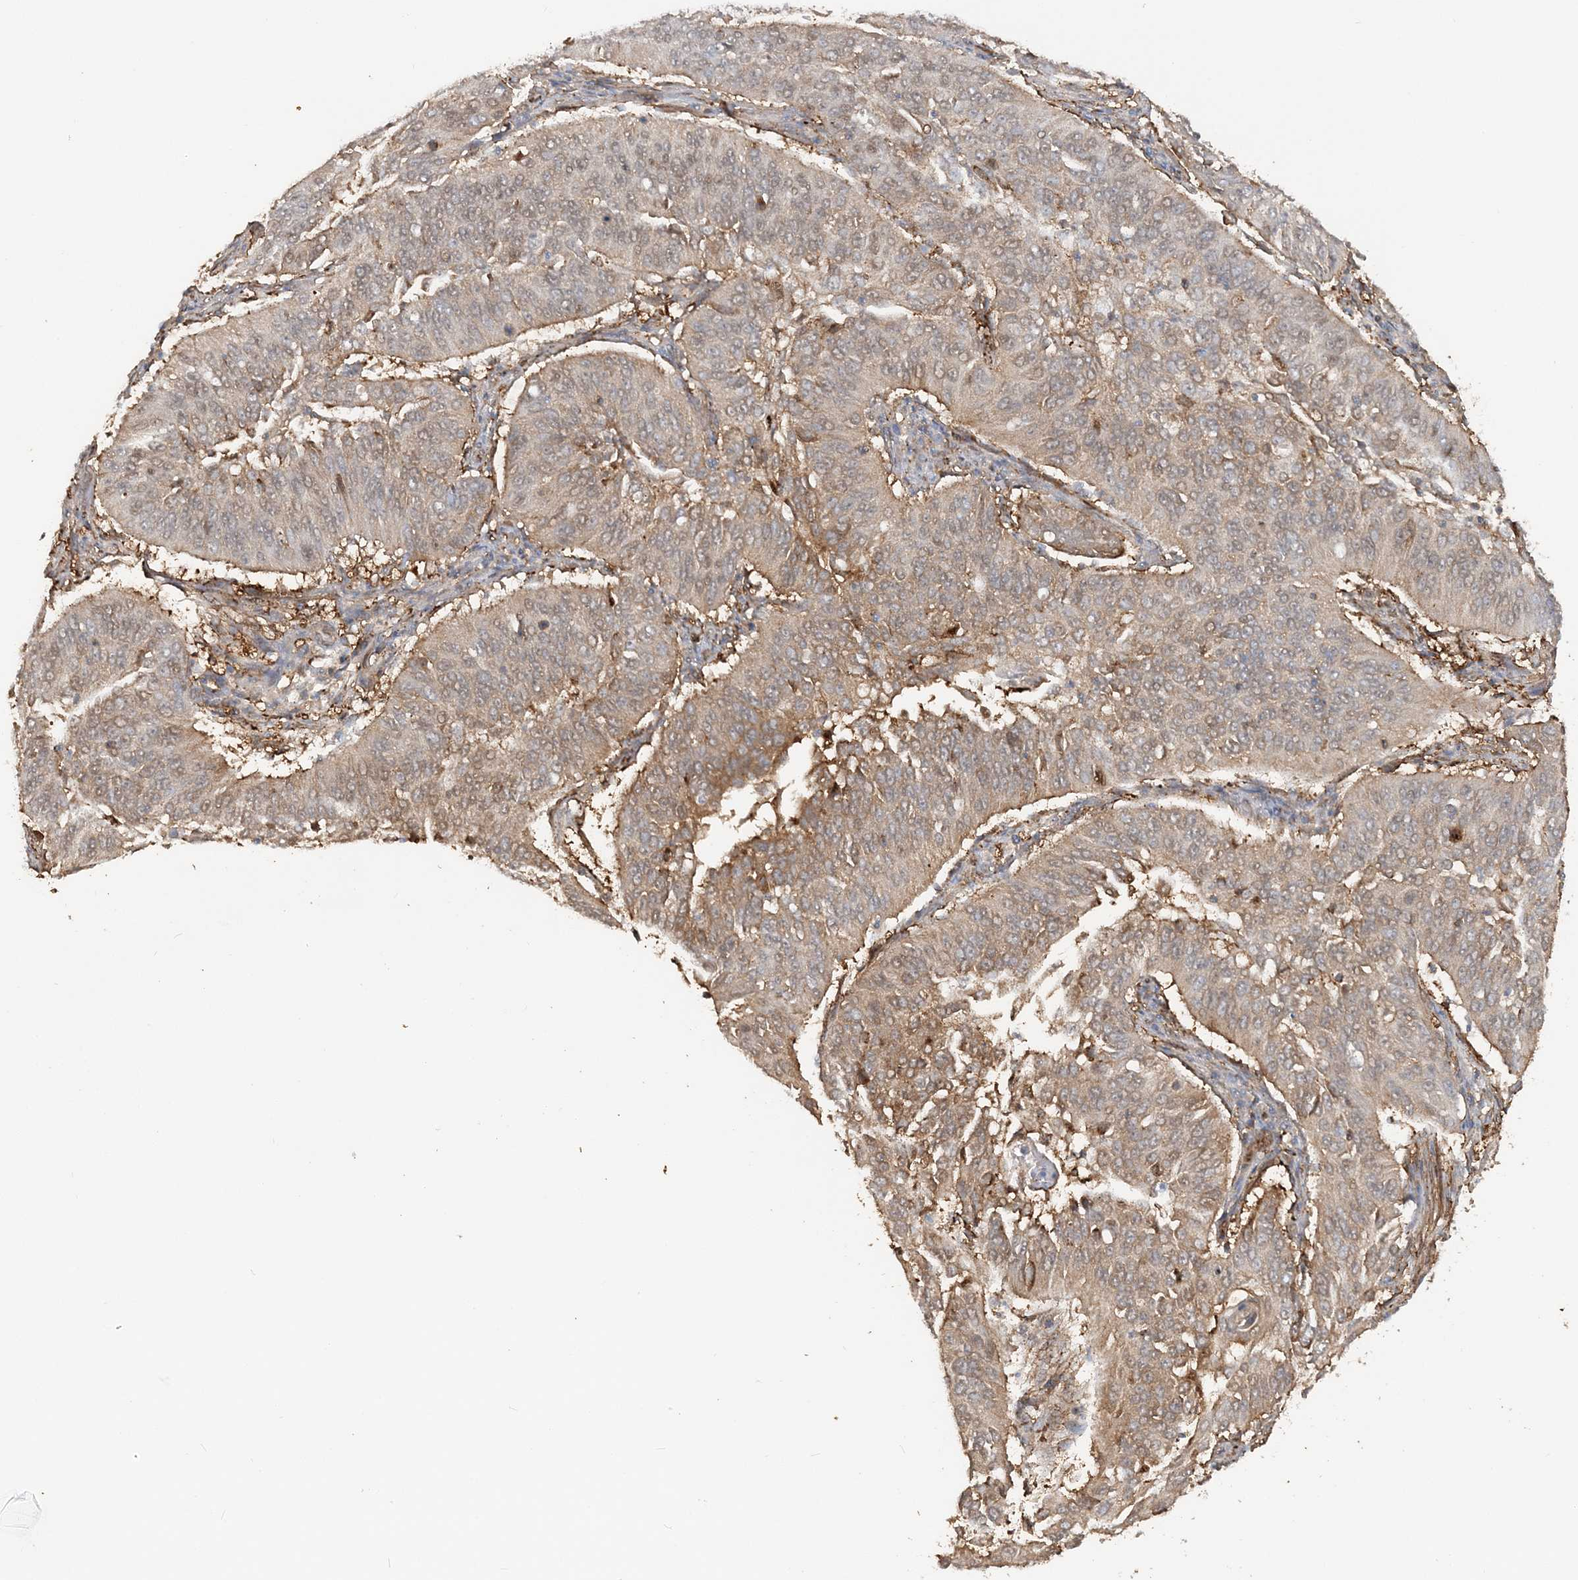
{"staining": {"intensity": "moderate", "quantity": "<25%", "location": "cytoplasmic/membranous,nuclear"}, "tissue": "cervical cancer", "cell_type": "Tumor cells", "image_type": "cancer", "snomed": [{"axis": "morphology", "description": "Normal tissue, NOS"}, {"axis": "morphology", "description": "Squamous cell carcinoma, NOS"}, {"axis": "topography", "description": "Cervix"}], "caption": "An immunohistochemistry micrograph of neoplastic tissue is shown. Protein staining in brown labels moderate cytoplasmic/membranous and nuclear positivity in cervical squamous cell carcinoma within tumor cells.", "gene": "DSTN", "patient": {"sex": "female", "age": 39}}